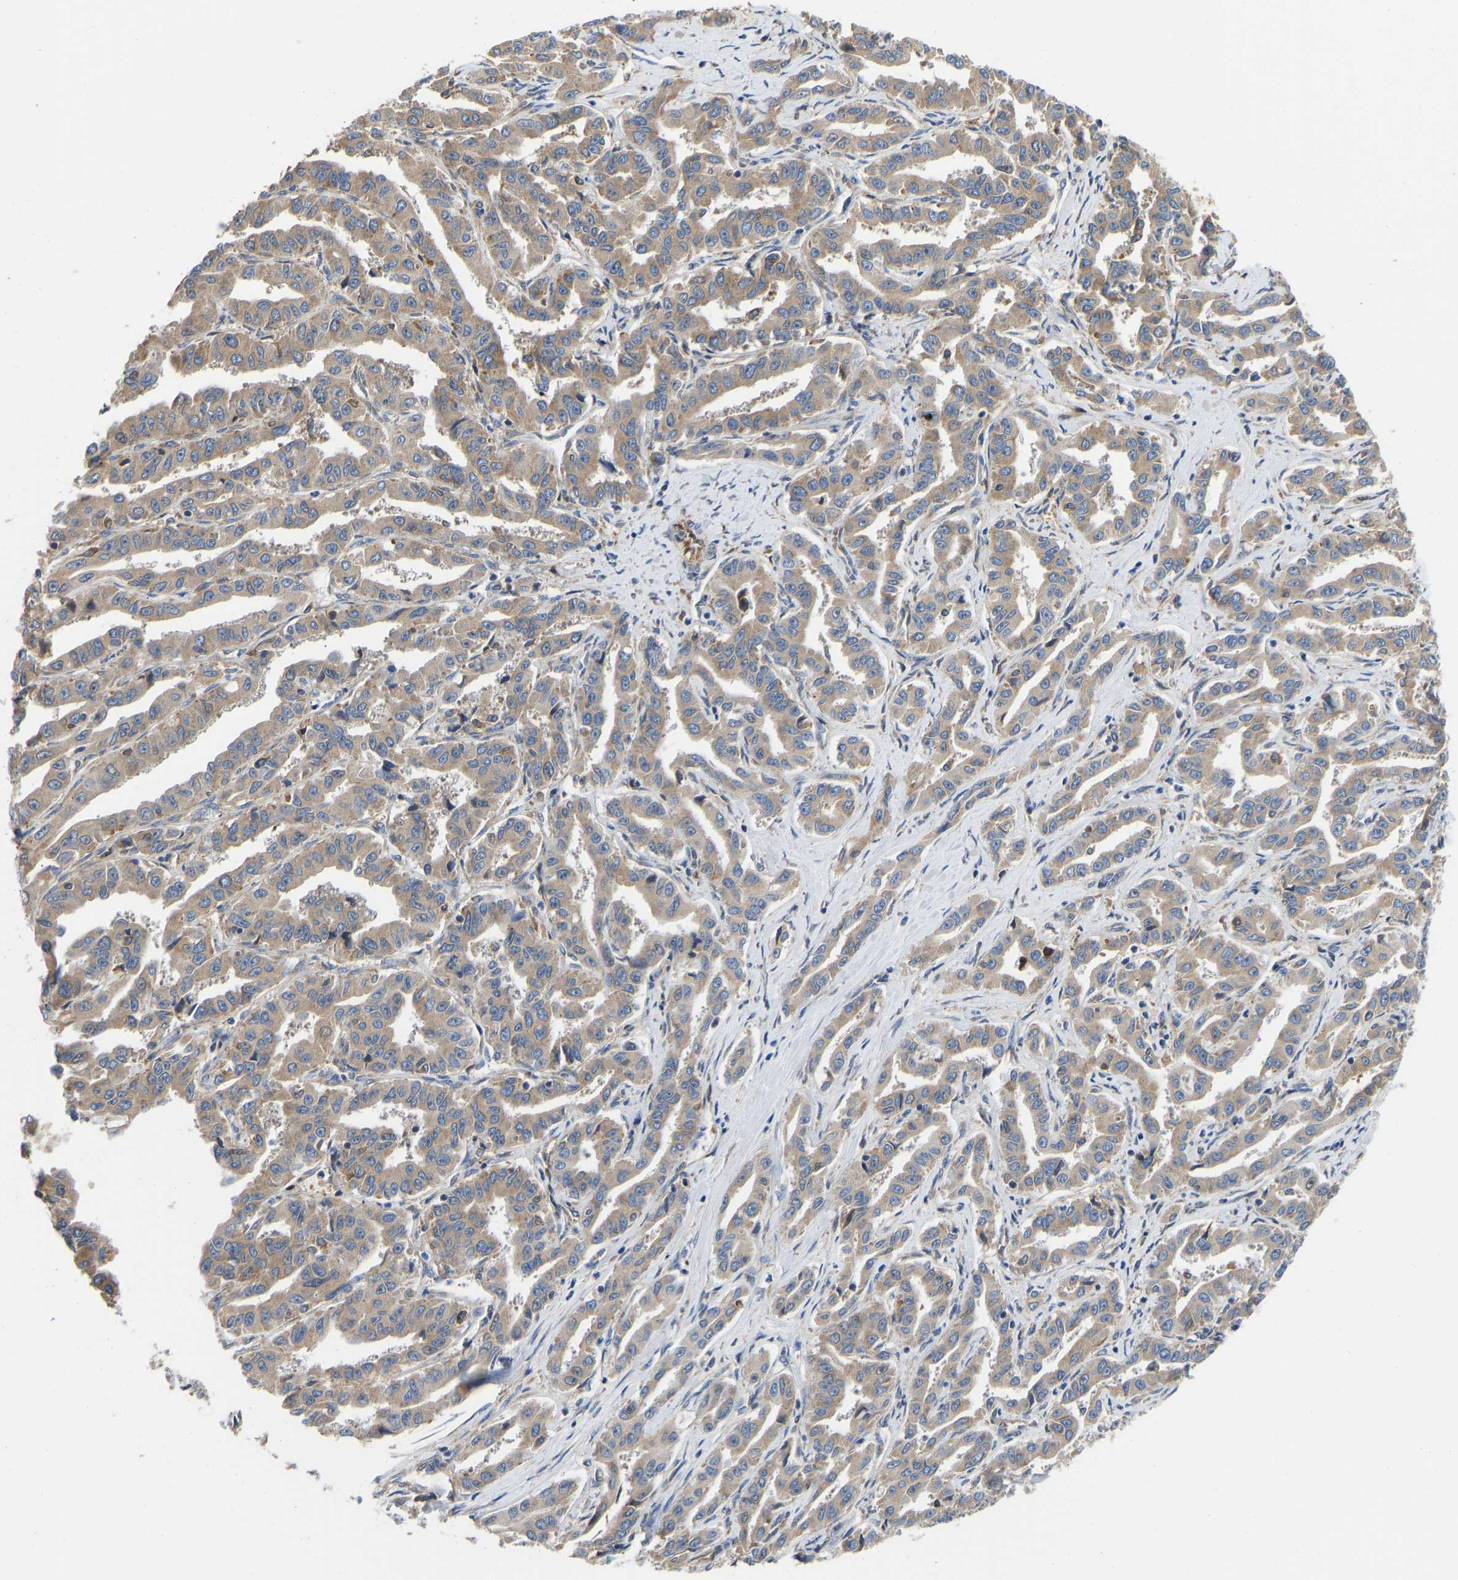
{"staining": {"intensity": "weak", "quantity": ">75%", "location": "cytoplasmic/membranous"}, "tissue": "liver cancer", "cell_type": "Tumor cells", "image_type": "cancer", "snomed": [{"axis": "morphology", "description": "Cholangiocarcinoma"}, {"axis": "topography", "description": "Liver"}], "caption": "DAB immunohistochemical staining of cholangiocarcinoma (liver) shows weak cytoplasmic/membranous protein expression in about >75% of tumor cells.", "gene": "FLNB", "patient": {"sex": "male", "age": 59}}